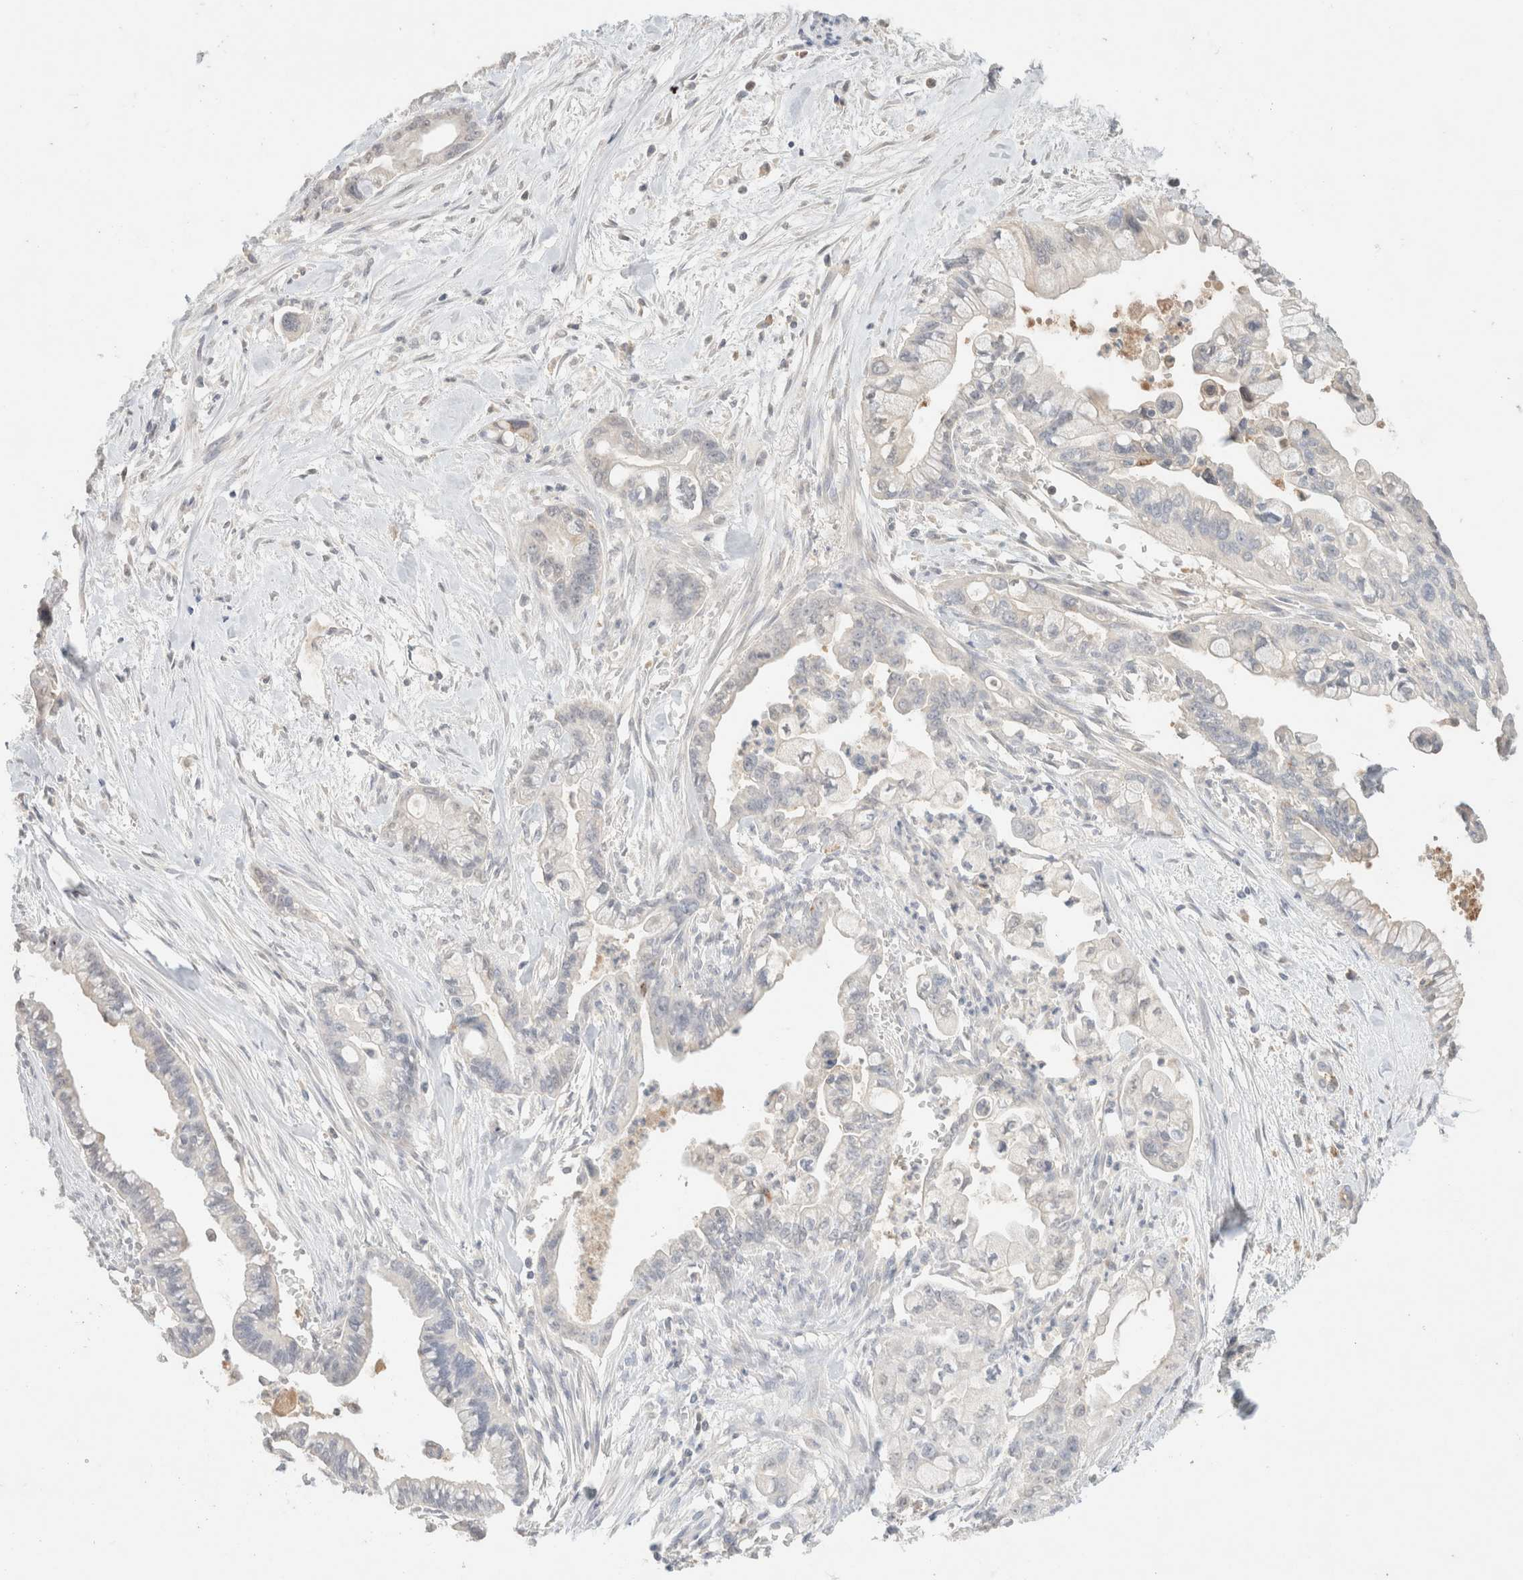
{"staining": {"intensity": "negative", "quantity": "none", "location": "none"}, "tissue": "pancreatic cancer", "cell_type": "Tumor cells", "image_type": "cancer", "snomed": [{"axis": "morphology", "description": "Adenocarcinoma, NOS"}, {"axis": "topography", "description": "Pancreas"}], "caption": "IHC photomicrograph of neoplastic tissue: human pancreatic cancer stained with DAB exhibits no significant protein positivity in tumor cells.", "gene": "CPA1", "patient": {"sex": "male", "age": 70}}